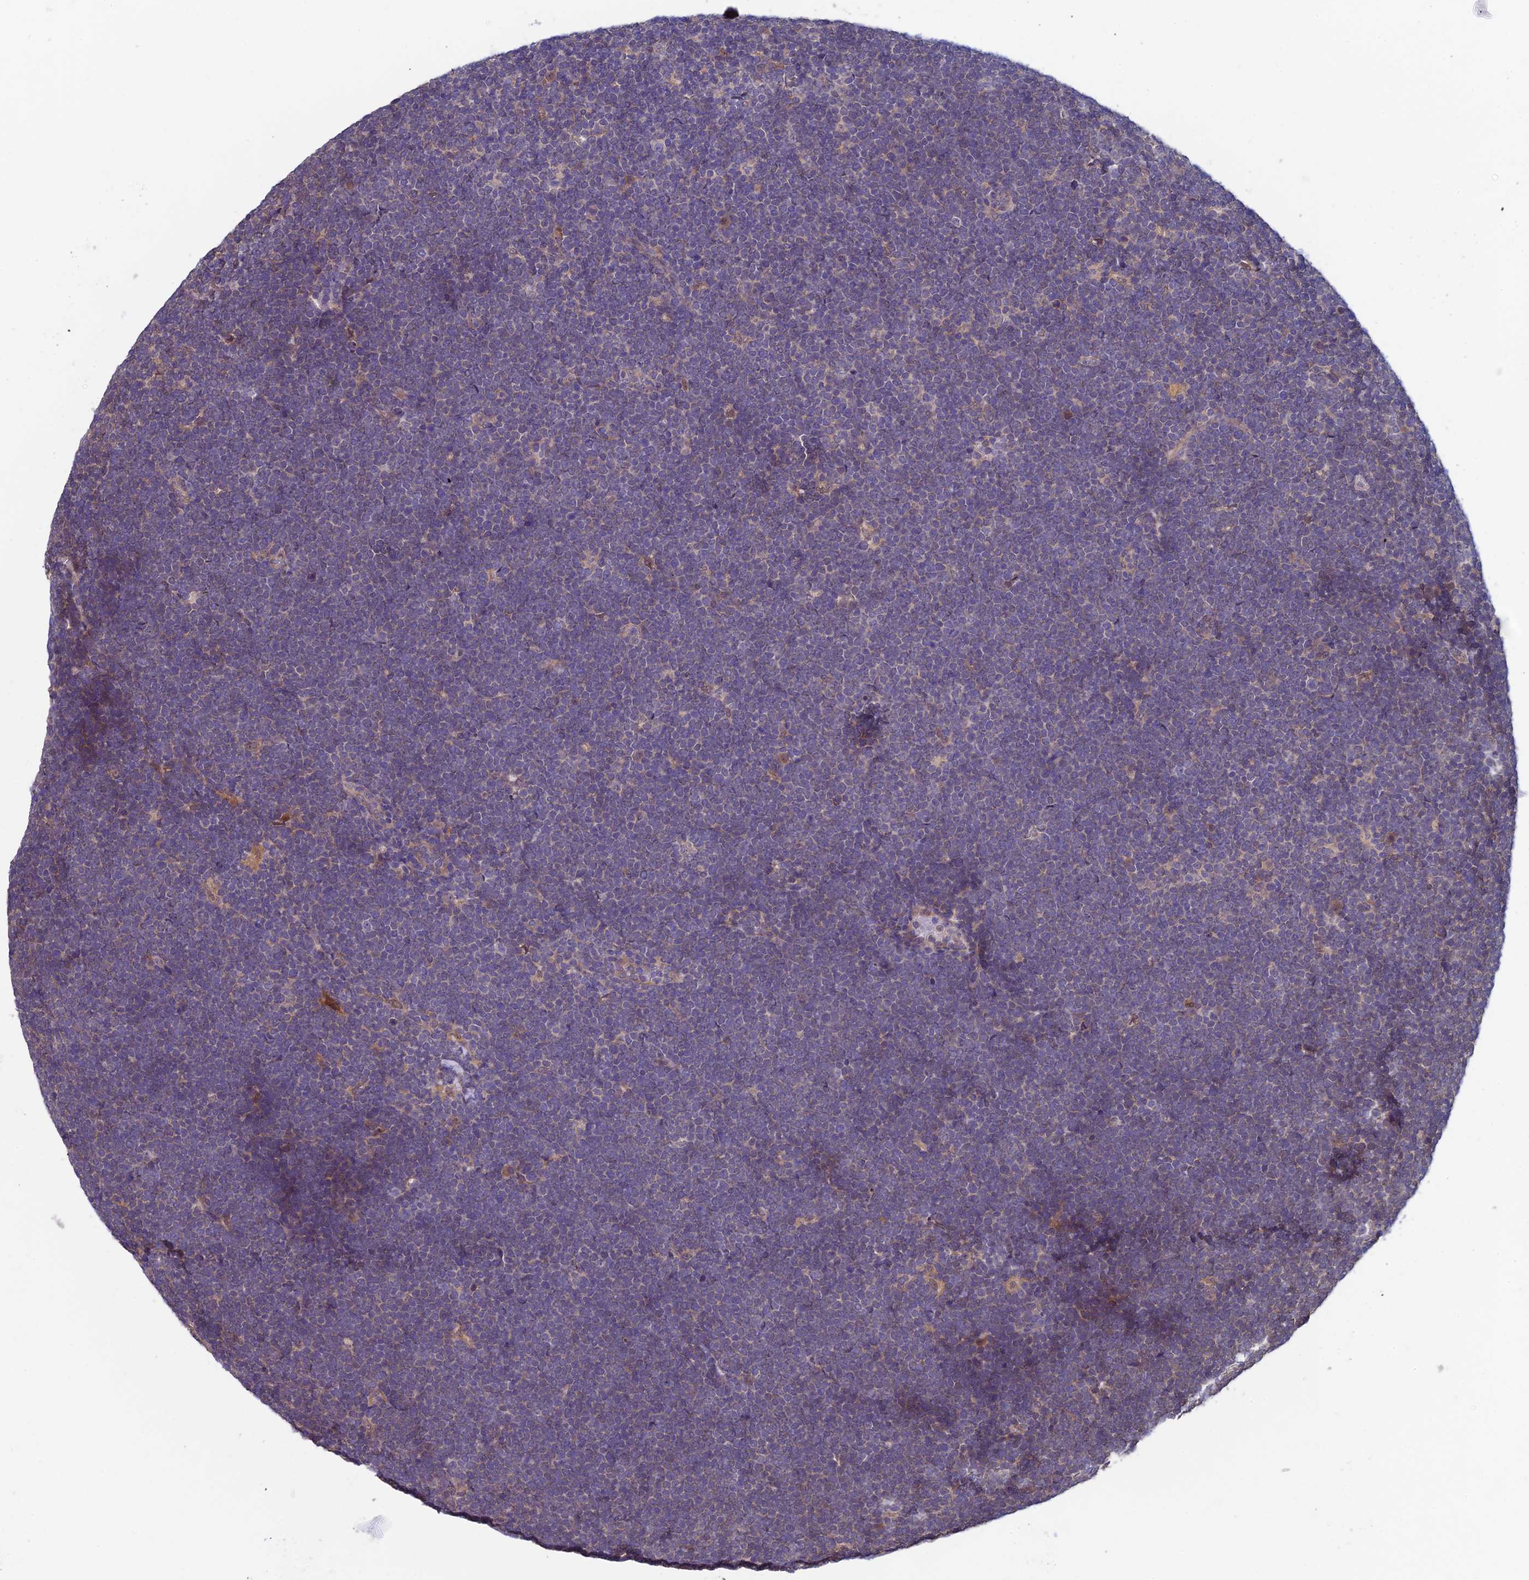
{"staining": {"intensity": "negative", "quantity": "none", "location": "none"}, "tissue": "lymphoma", "cell_type": "Tumor cells", "image_type": "cancer", "snomed": [{"axis": "morphology", "description": "Malignant lymphoma, non-Hodgkin's type, High grade"}, {"axis": "topography", "description": "Lymph node"}], "caption": "This is an immunohistochemistry (IHC) micrograph of human high-grade malignant lymphoma, non-Hodgkin's type. There is no staining in tumor cells.", "gene": "LCMT1", "patient": {"sex": "male", "age": 13}}